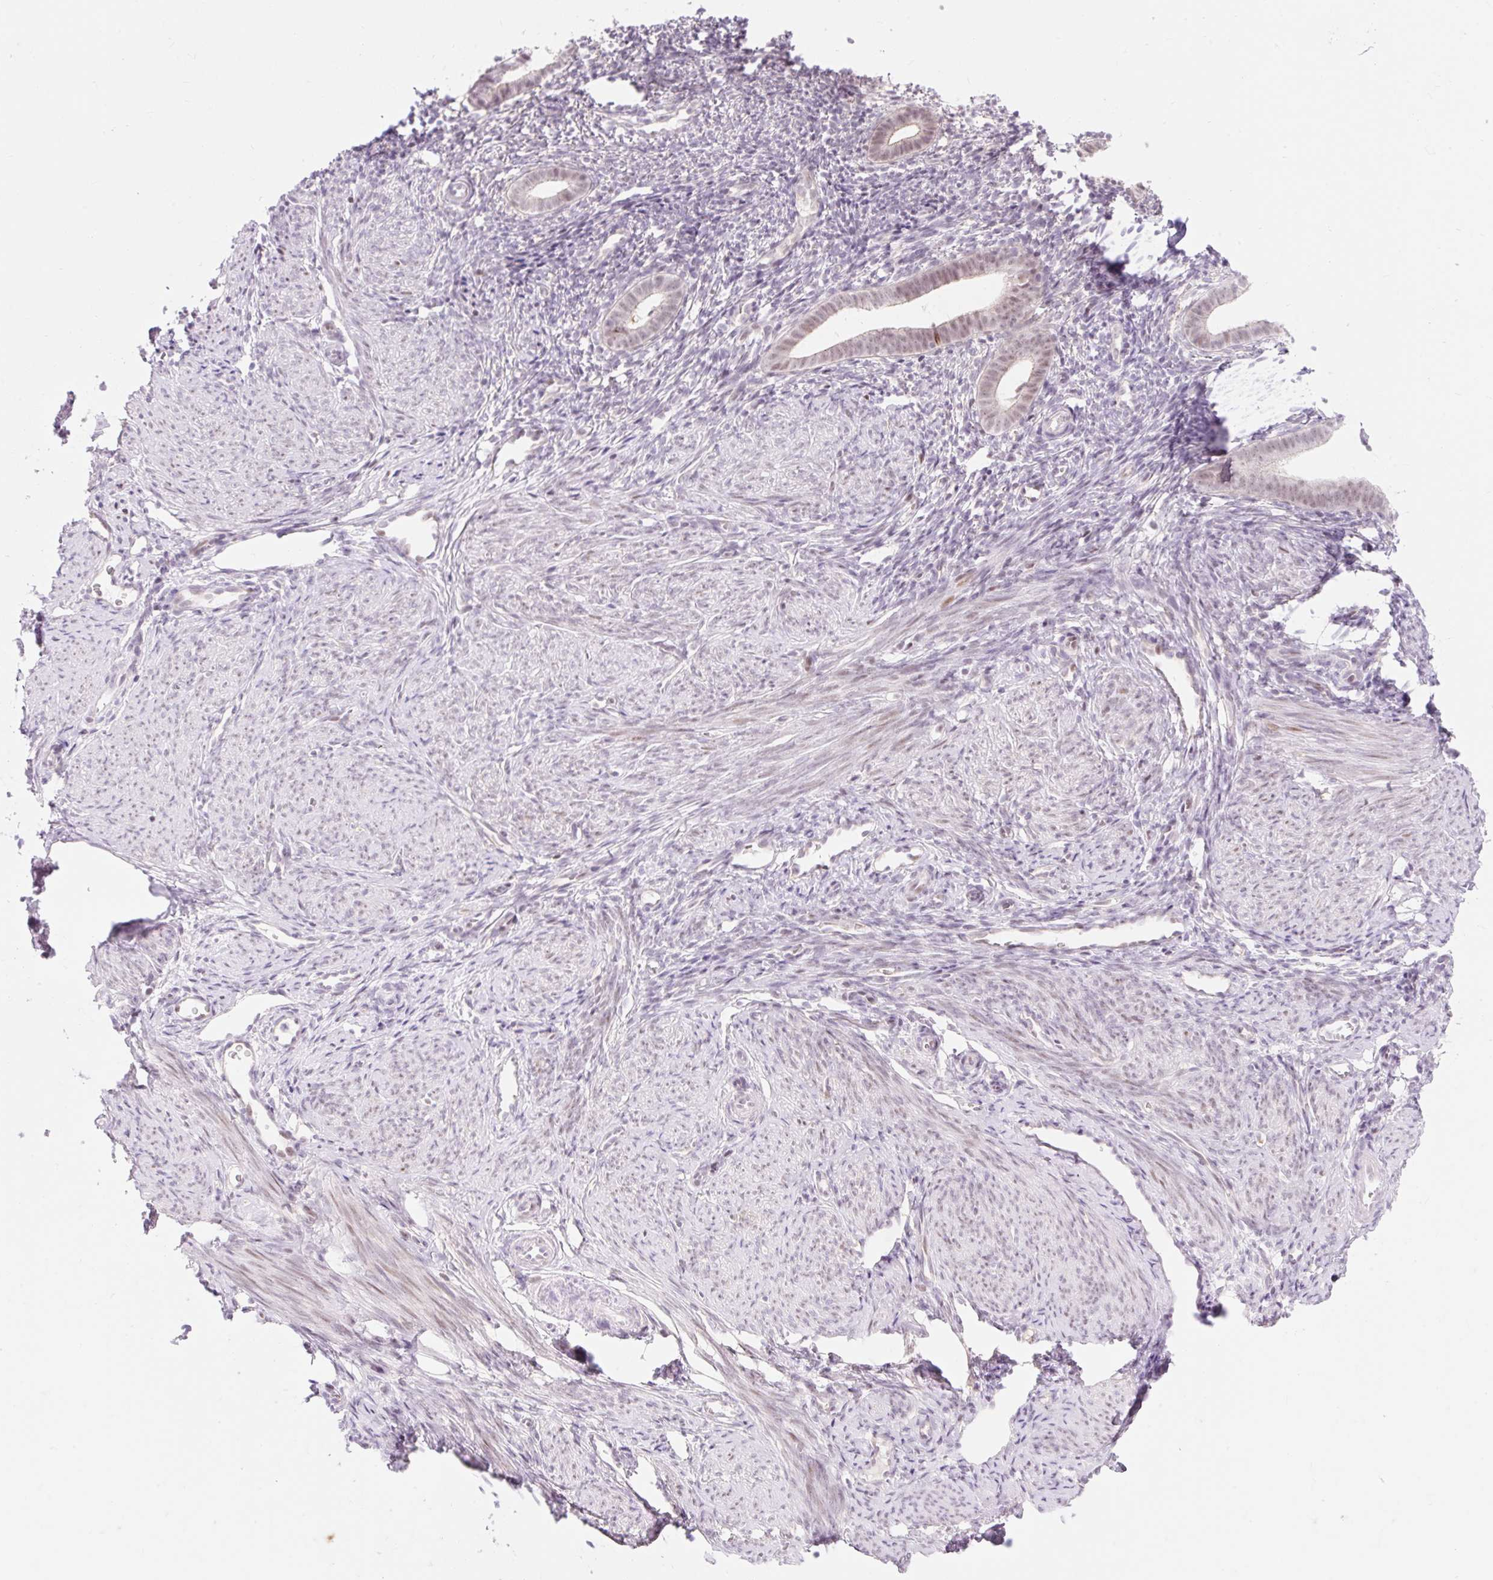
{"staining": {"intensity": "negative", "quantity": "none", "location": "none"}, "tissue": "endometrium", "cell_type": "Cells in endometrial stroma", "image_type": "normal", "snomed": [{"axis": "morphology", "description": "Normal tissue, NOS"}, {"axis": "topography", "description": "Endometrium"}], "caption": "A high-resolution photomicrograph shows immunohistochemistry (IHC) staining of benign endometrium, which displays no significant positivity in cells in endometrial stroma.", "gene": "H2BW1", "patient": {"sex": "female", "age": 39}}